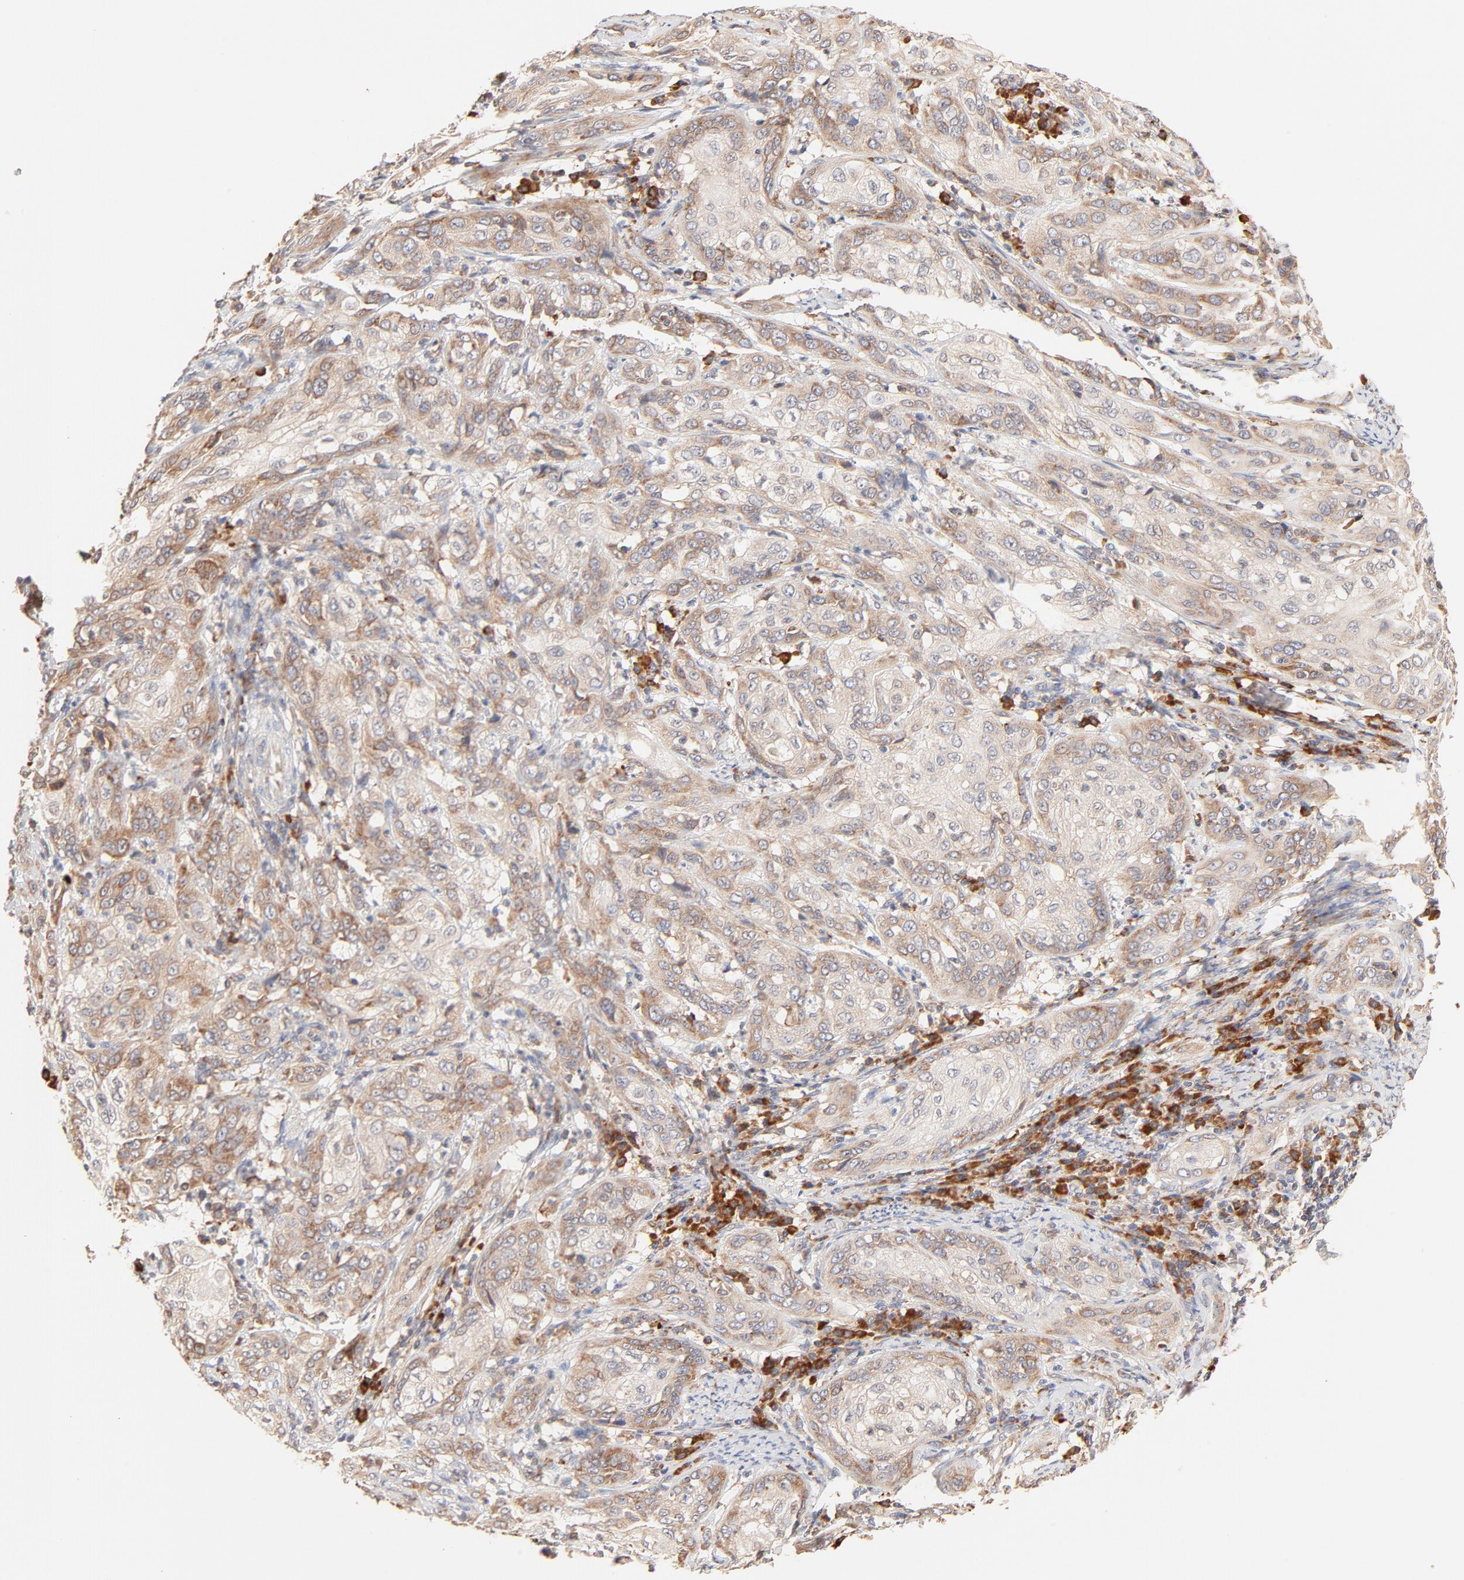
{"staining": {"intensity": "moderate", "quantity": ">75%", "location": "cytoplasmic/membranous"}, "tissue": "cervical cancer", "cell_type": "Tumor cells", "image_type": "cancer", "snomed": [{"axis": "morphology", "description": "Squamous cell carcinoma, NOS"}, {"axis": "topography", "description": "Cervix"}], "caption": "A photomicrograph of human cervical cancer (squamous cell carcinoma) stained for a protein shows moderate cytoplasmic/membranous brown staining in tumor cells.", "gene": "PARP12", "patient": {"sex": "female", "age": 41}}